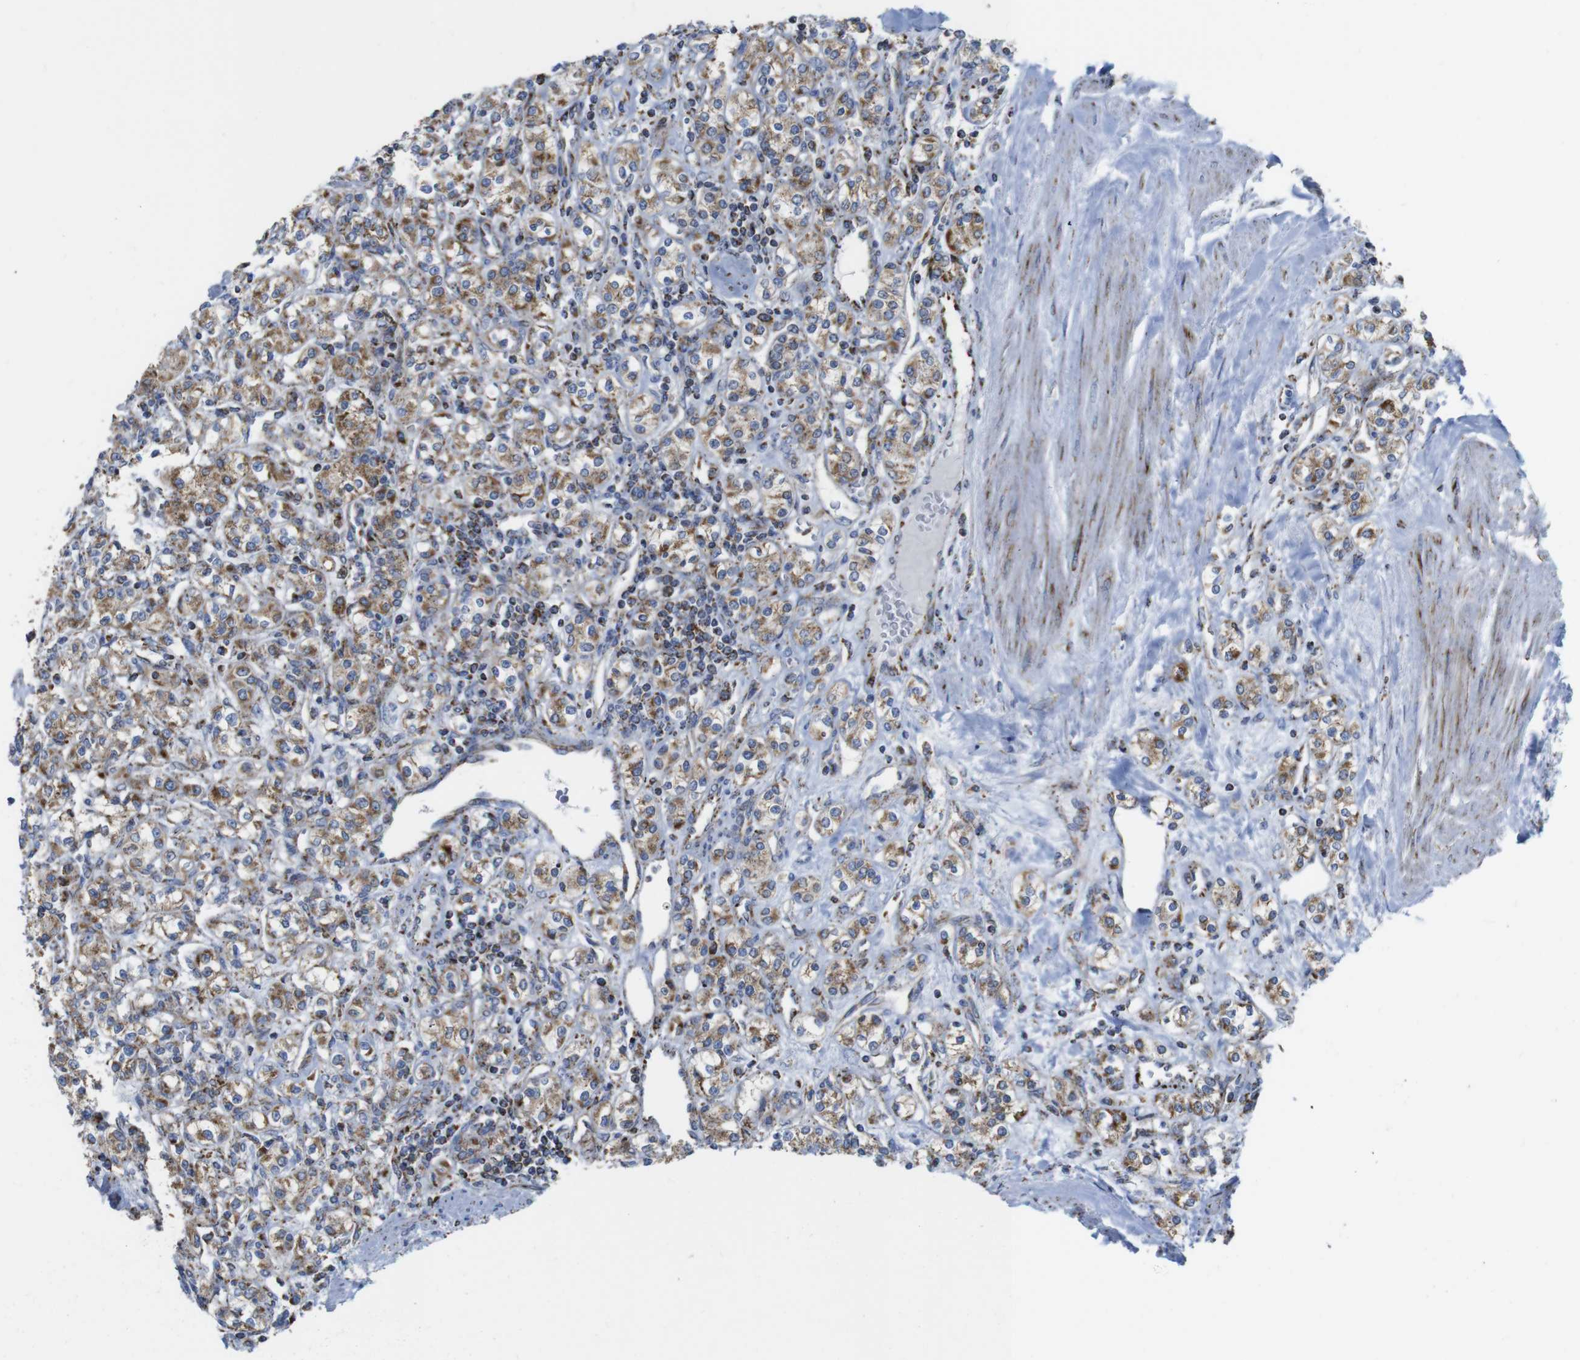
{"staining": {"intensity": "moderate", "quantity": "25%-75%", "location": "cytoplasmic/membranous"}, "tissue": "renal cancer", "cell_type": "Tumor cells", "image_type": "cancer", "snomed": [{"axis": "morphology", "description": "Adenocarcinoma, NOS"}, {"axis": "topography", "description": "Kidney"}], "caption": "Tumor cells display moderate cytoplasmic/membranous positivity in about 25%-75% of cells in renal cancer.", "gene": "TMEM192", "patient": {"sex": "male", "age": 77}}